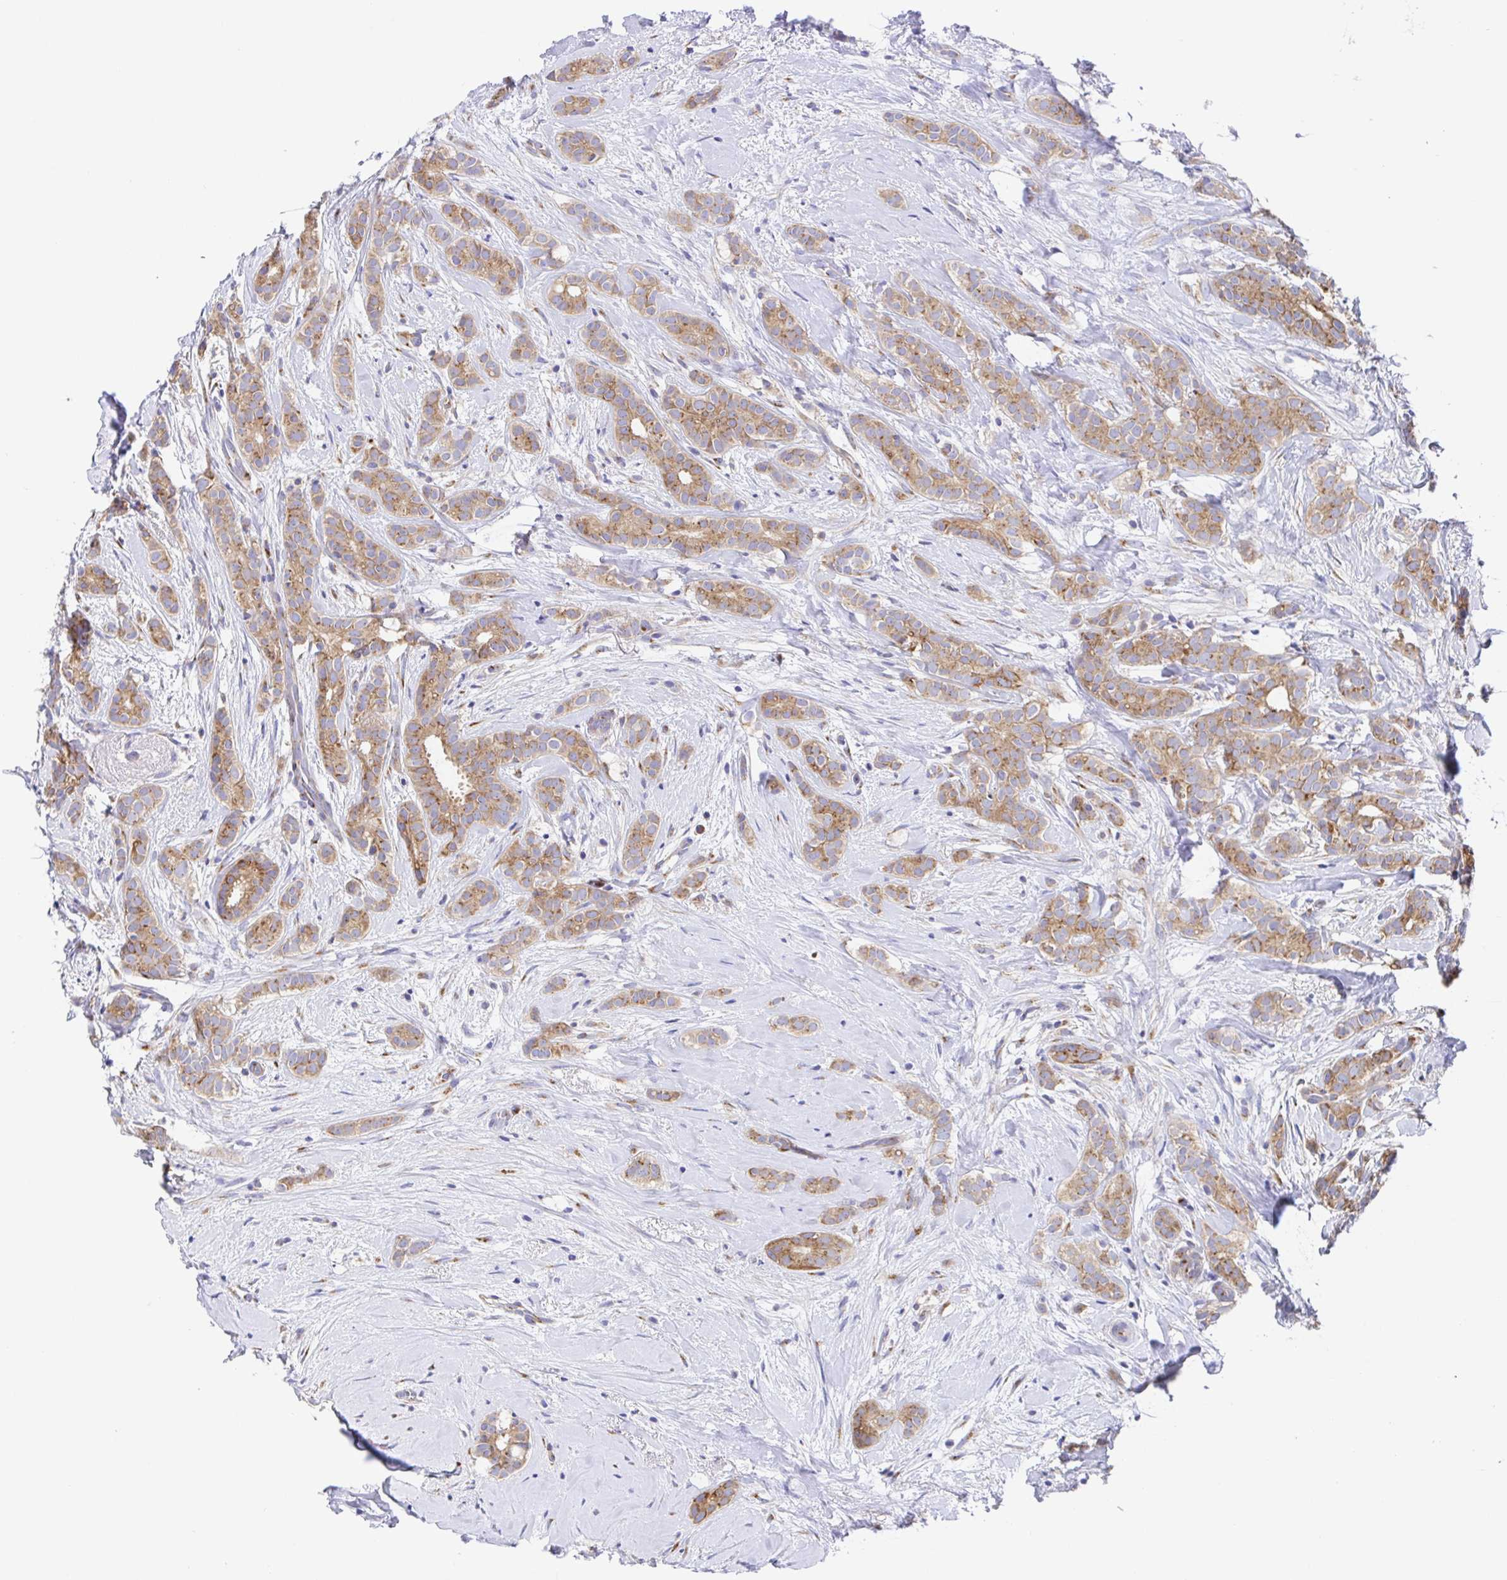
{"staining": {"intensity": "moderate", "quantity": ">75%", "location": "cytoplasmic/membranous"}, "tissue": "breast cancer", "cell_type": "Tumor cells", "image_type": "cancer", "snomed": [{"axis": "morphology", "description": "Duct carcinoma"}, {"axis": "topography", "description": "Breast"}], "caption": "A brown stain highlights moderate cytoplasmic/membranous staining of a protein in human breast cancer tumor cells.", "gene": "GOLGA1", "patient": {"sex": "female", "age": 65}}